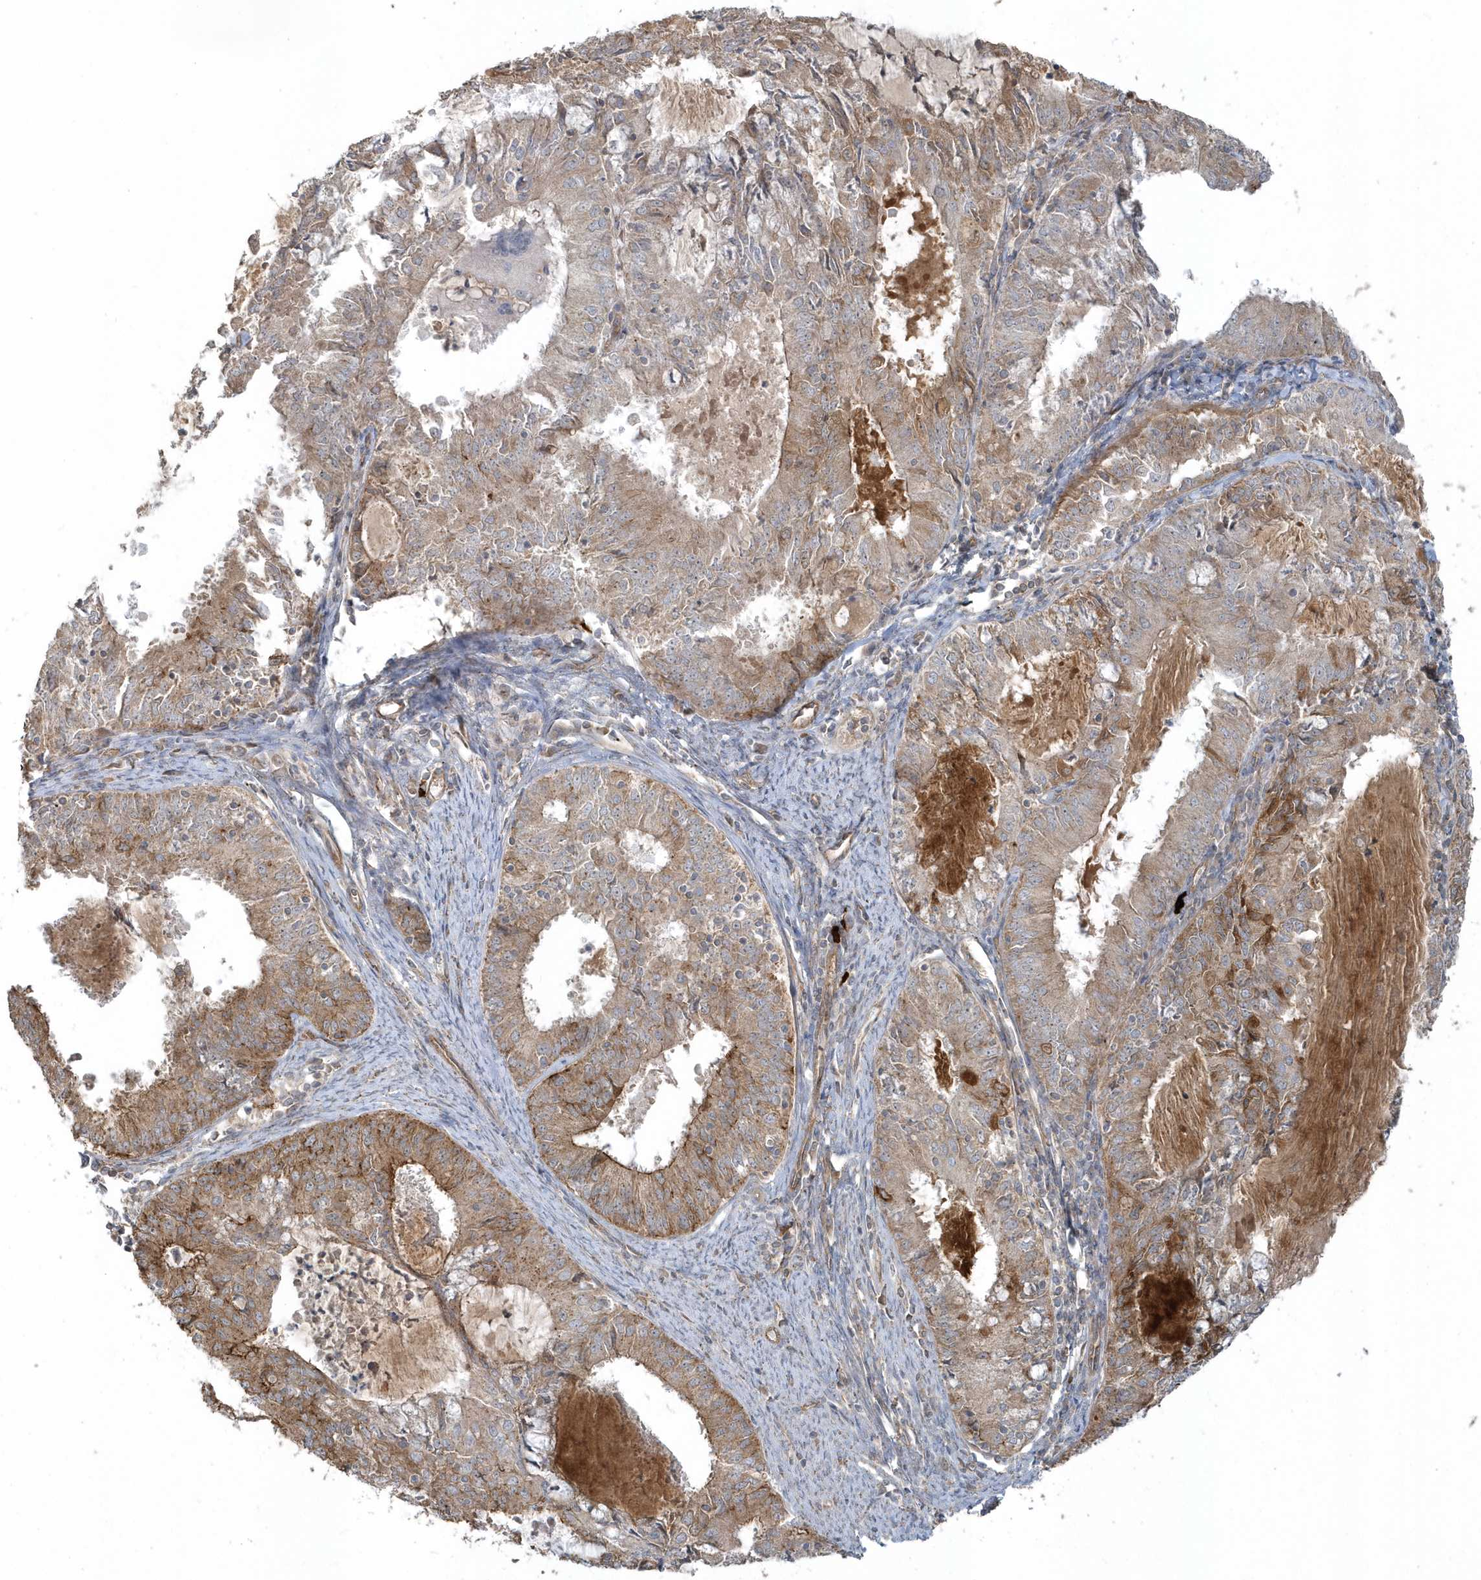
{"staining": {"intensity": "moderate", "quantity": "25%-75%", "location": "cytoplasmic/membranous"}, "tissue": "endometrial cancer", "cell_type": "Tumor cells", "image_type": "cancer", "snomed": [{"axis": "morphology", "description": "Adenocarcinoma, NOS"}, {"axis": "topography", "description": "Endometrium"}], "caption": "Protein expression analysis of human adenocarcinoma (endometrial) reveals moderate cytoplasmic/membranous positivity in about 25%-75% of tumor cells. (DAB IHC with brightfield microscopy, high magnification).", "gene": "STIM2", "patient": {"sex": "female", "age": 57}}